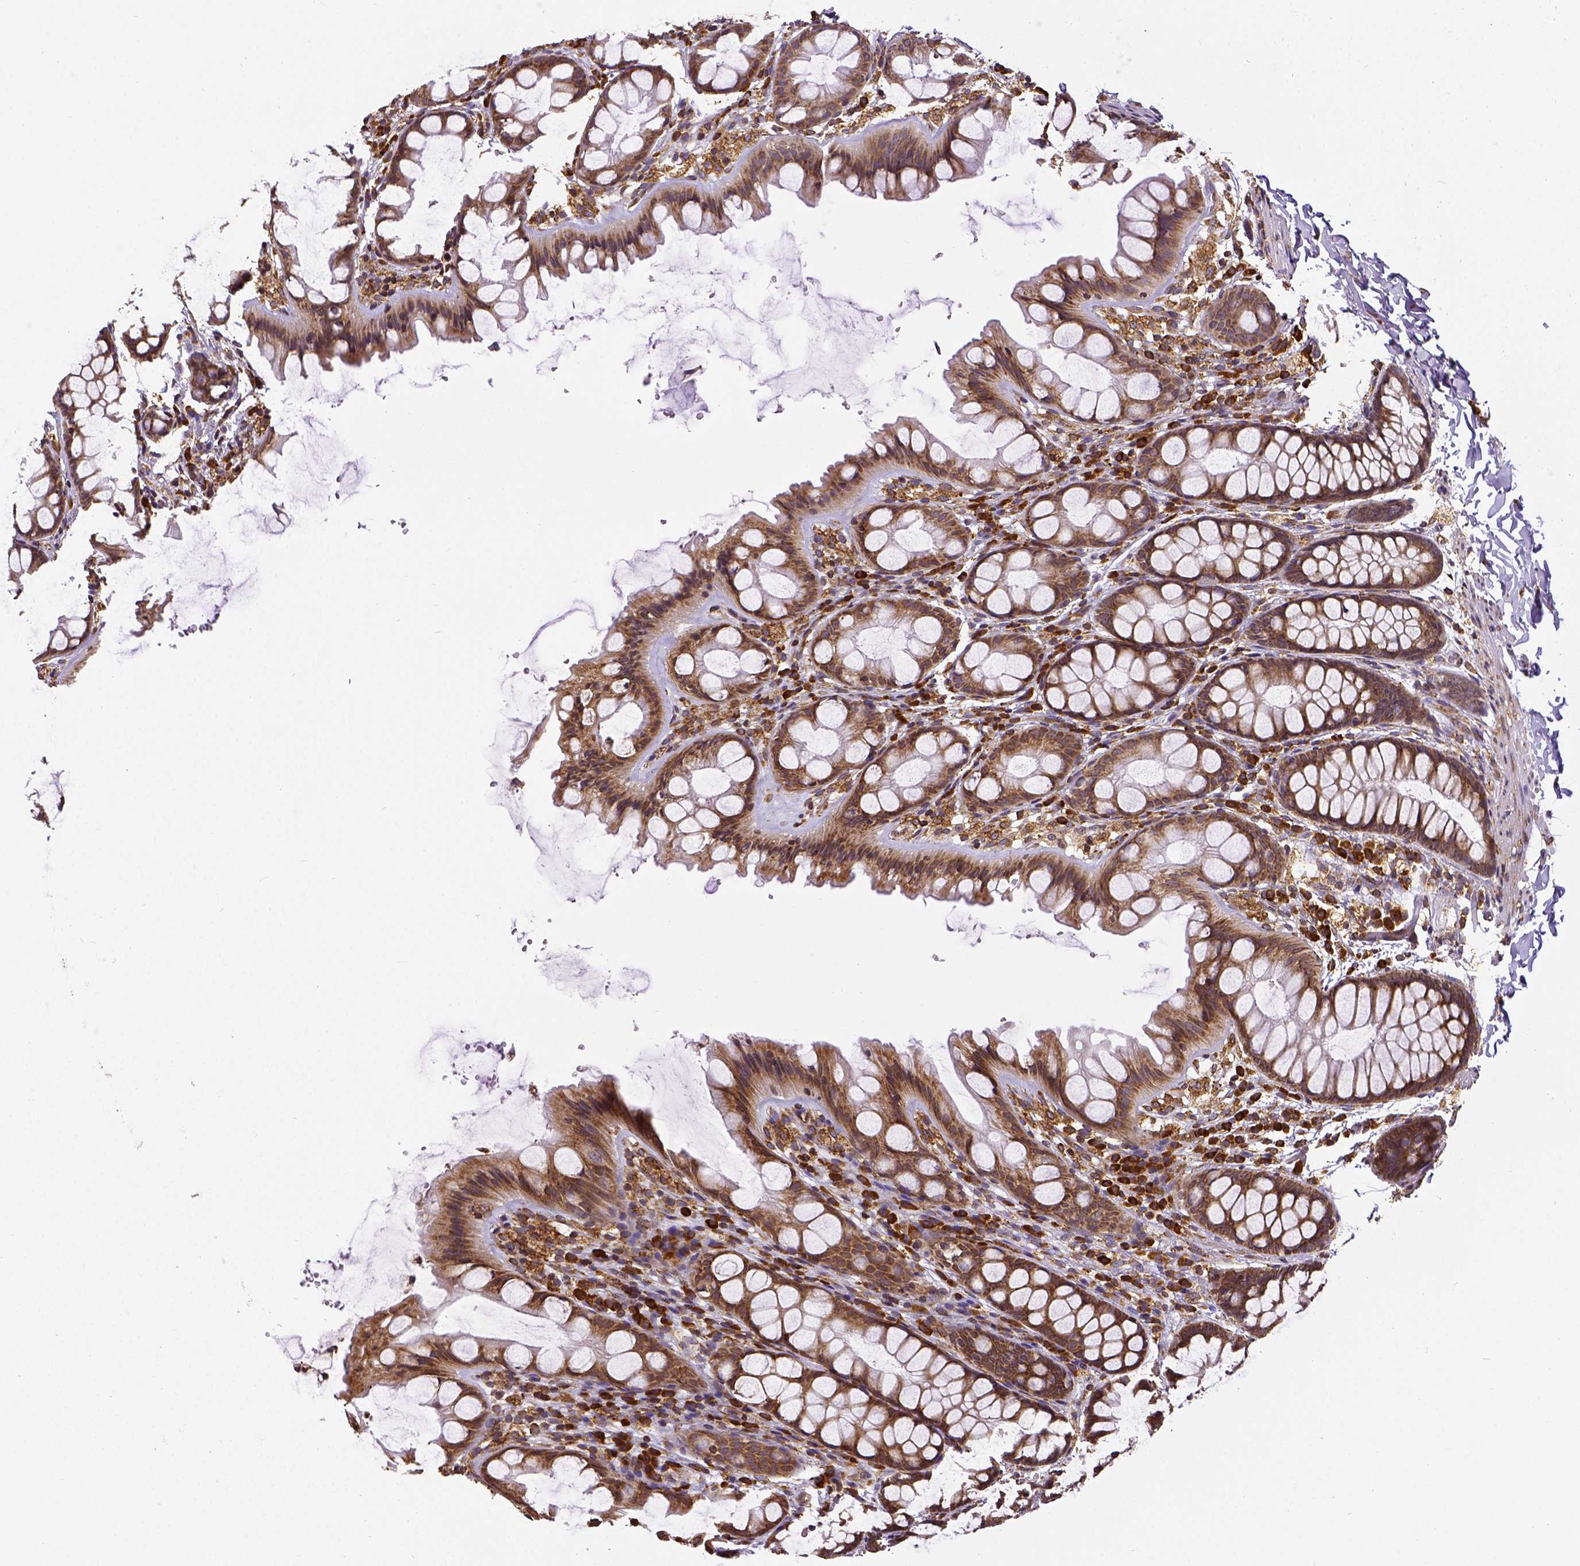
{"staining": {"intensity": "strong", "quantity": ">75%", "location": "cytoplasmic/membranous"}, "tissue": "colon", "cell_type": "Endothelial cells", "image_type": "normal", "snomed": [{"axis": "morphology", "description": "Normal tissue, NOS"}, {"axis": "topography", "description": "Colon"}], "caption": "Immunohistochemistry photomicrograph of normal colon: colon stained using immunohistochemistry (IHC) exhibits high levels of strong protein expression localized specifically in the cytoplasmic/membranous of endothelial cells, appearing as a cytoplasmic/membranous brown color.", "gene": "MTDH", "patient": {"sex": "male", "age": 47}}